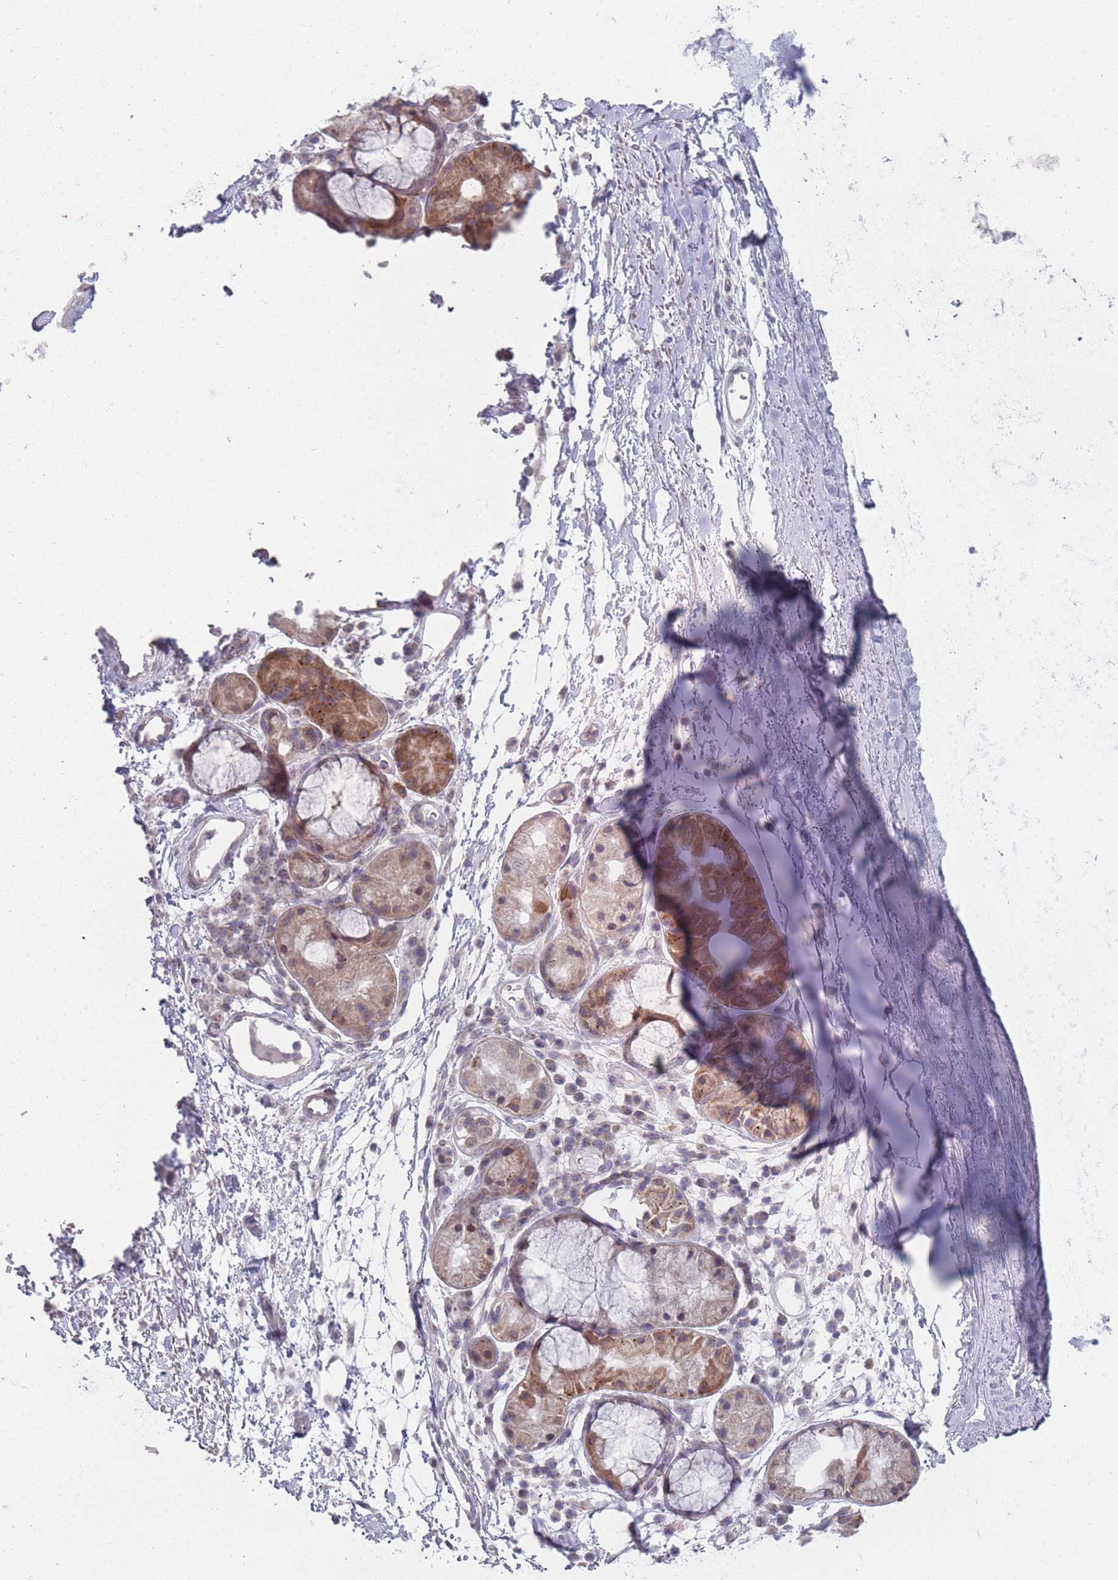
{"staining": {"intensity": "negative", "quantity": "none", "location": "none"}, "tissue": "soft tissue", "cell_type": "Chondrocytes", "image_type": "normal", "snomed": [{"axis": "morphology", "description": "Normal tissue, NOS"}, {"axis": "topography", "description": "Cartilage tissue"}], "caption": "This is an IHC photomicrograph of normal soft tissue. There is no positivity in chondrocytes.", "gene": "PCDH12", "patient": {"sex": "male", "age": 80}}